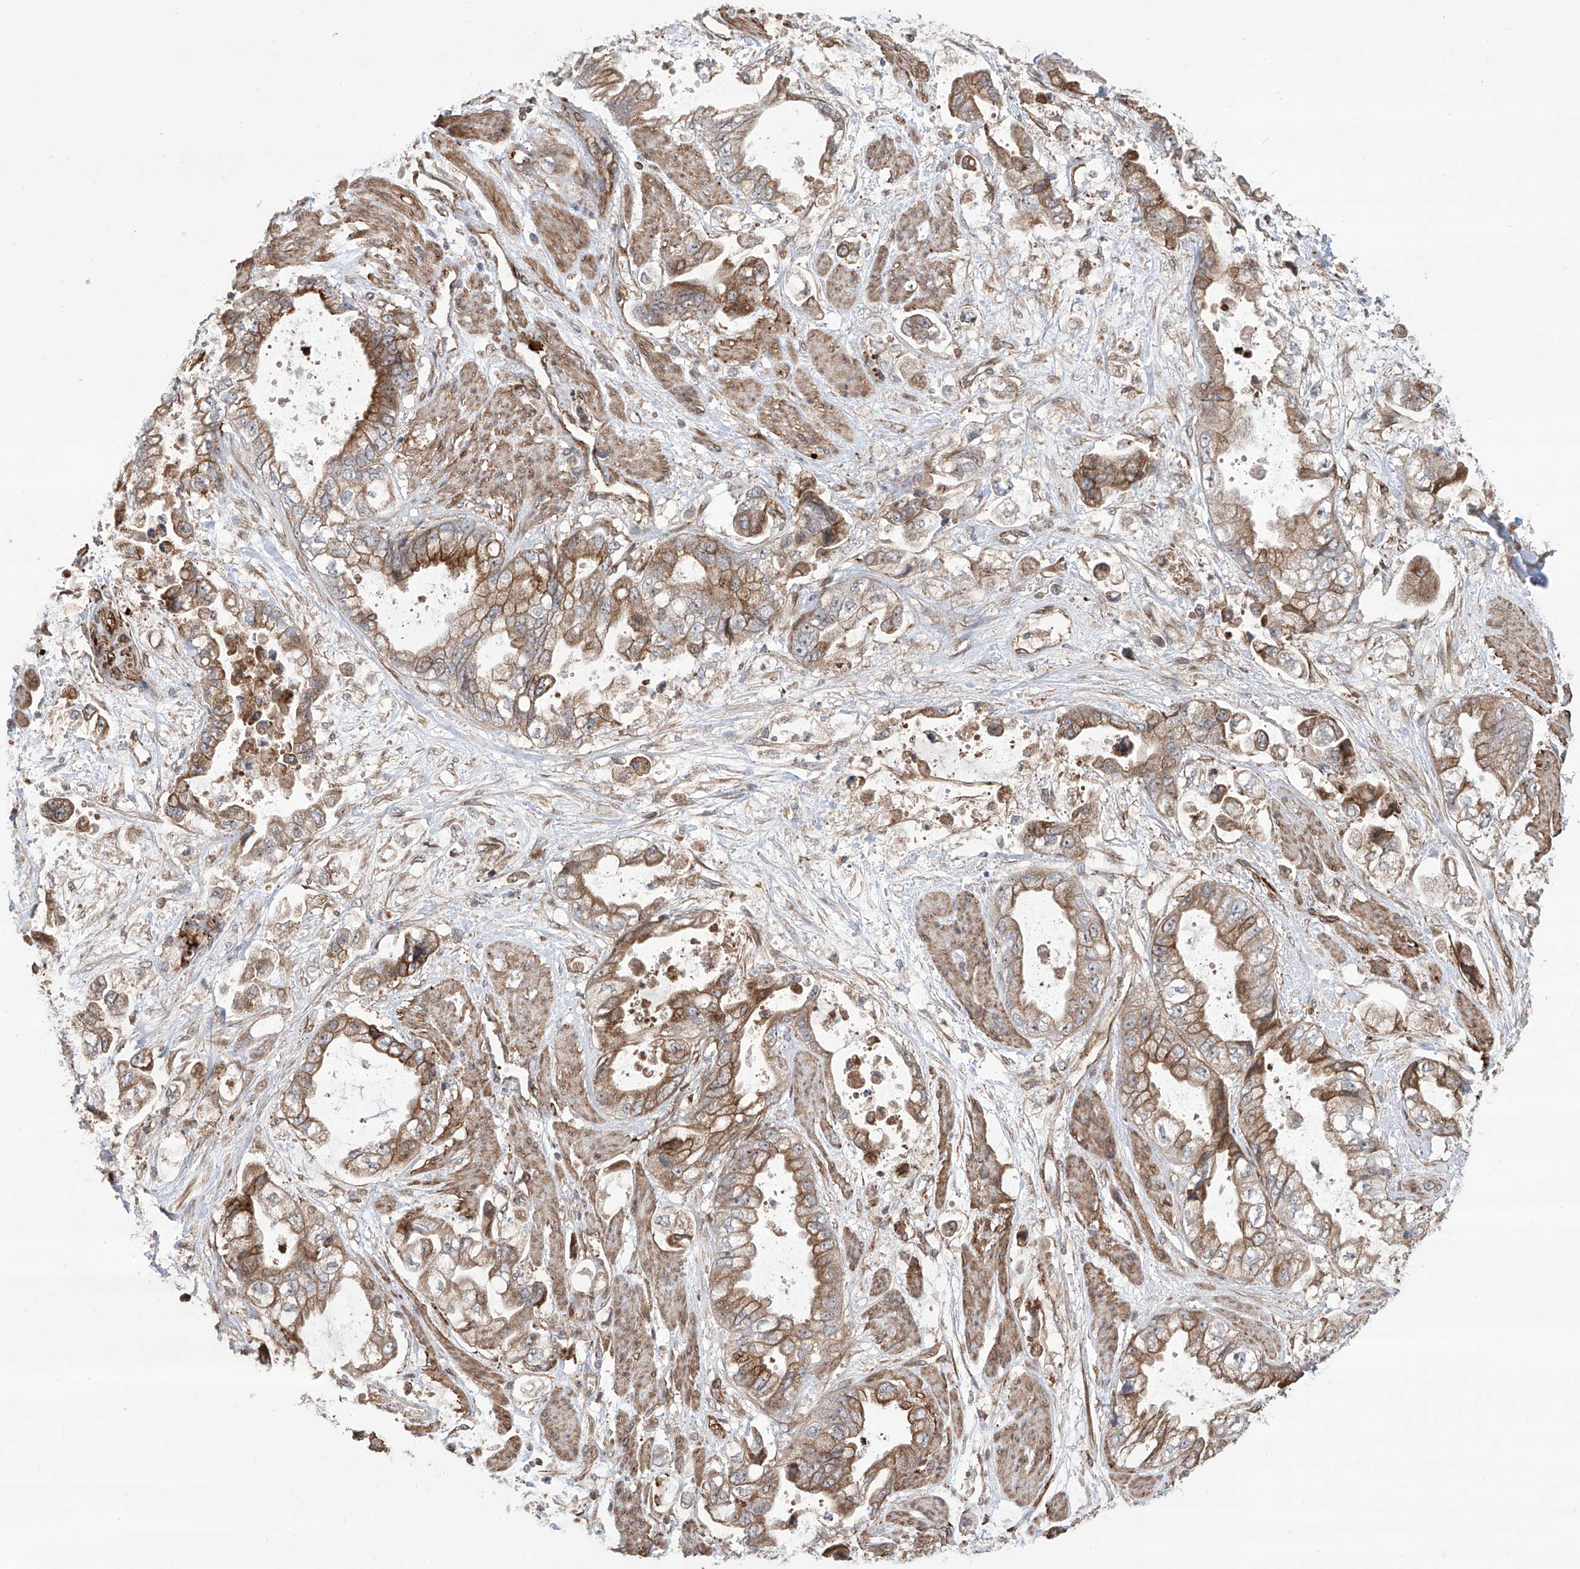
{"staining": {"intensity": "moderate", "quantity": ">75%", "location": "cytoplasmic/membranous"}, "tissue": "stomach cancer", "cell_type": "Tumor cells", "image_type": "cancer", "snomed": [{"axis": "morphology", "description": "Adenocarcinoma, NOS"}, {"axis": "topography", "description": "Stomach"}], "caption": "Immunohistochemistry micrograph of human stomach cancer (adenocarcinoma) stained for a protein (brown), which exhibits medium levels of moderate cytoplasmic/membranous positivity in about >75% of tumor cells.", "gene": "APAF1", "patient": {"sex": "male", "age": 62}}